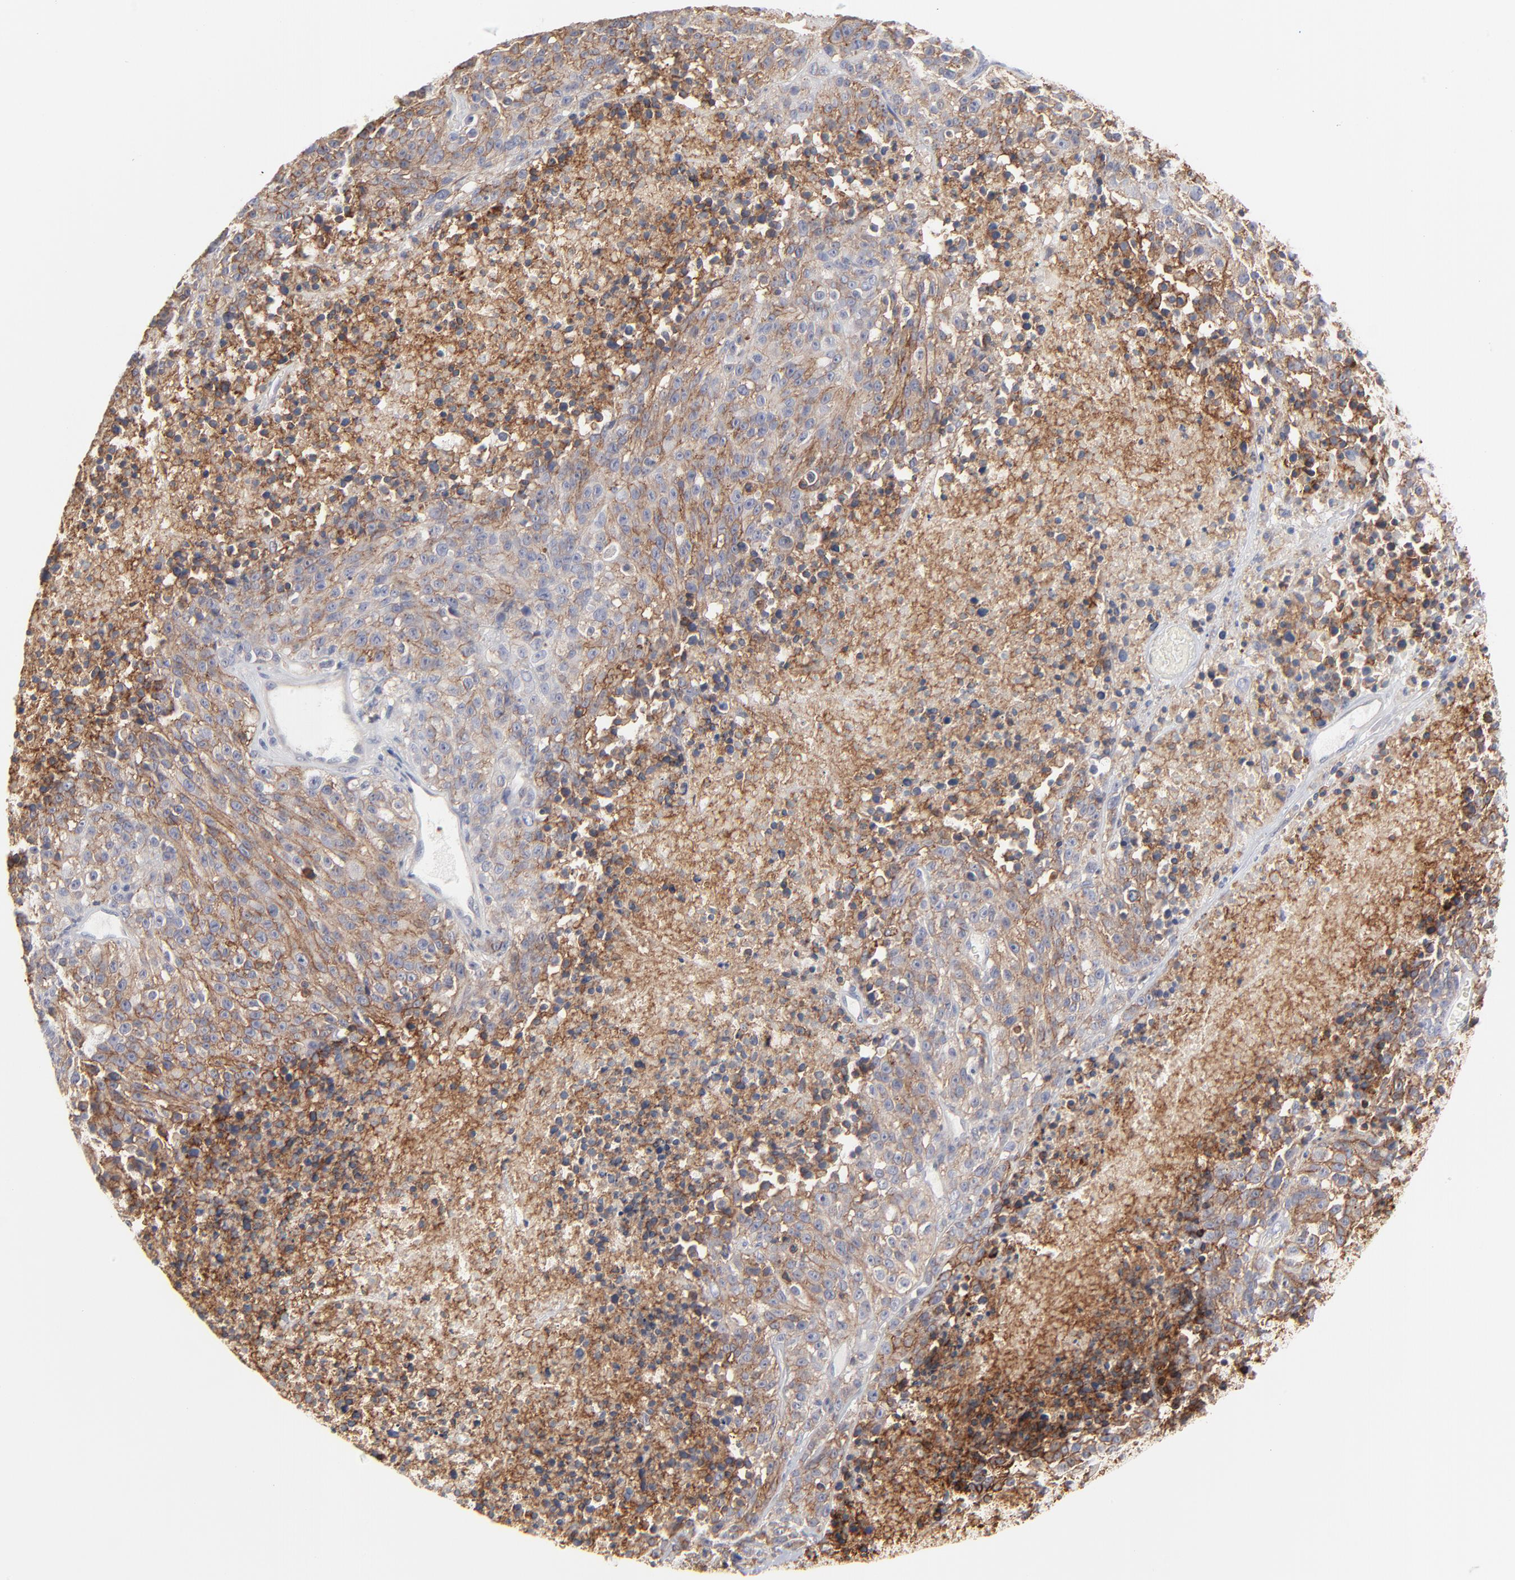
{"staining": {"intensity": "moderate", "quantity": "25%-75%", "location": "cytoplasmic/membranous"}, "tissue": "melanoma", "cell_type": "Tumor cells", "image_type": "cancer", "snomed": [{"axis": "morphology", "description": "Malignant melanoma, Metastatic site"}, {"axis": "topography", "description": "Cerebral cortex"}], "caption": "The photomicrograph demonstrates staining of malignant melanoma (metastatic site), revealing moderate cytoplasmic/membranous protein staining (brown color) within tumor cells.", "gene": "SLC16A1", "patient": {"sex": "female", "age": 52}}